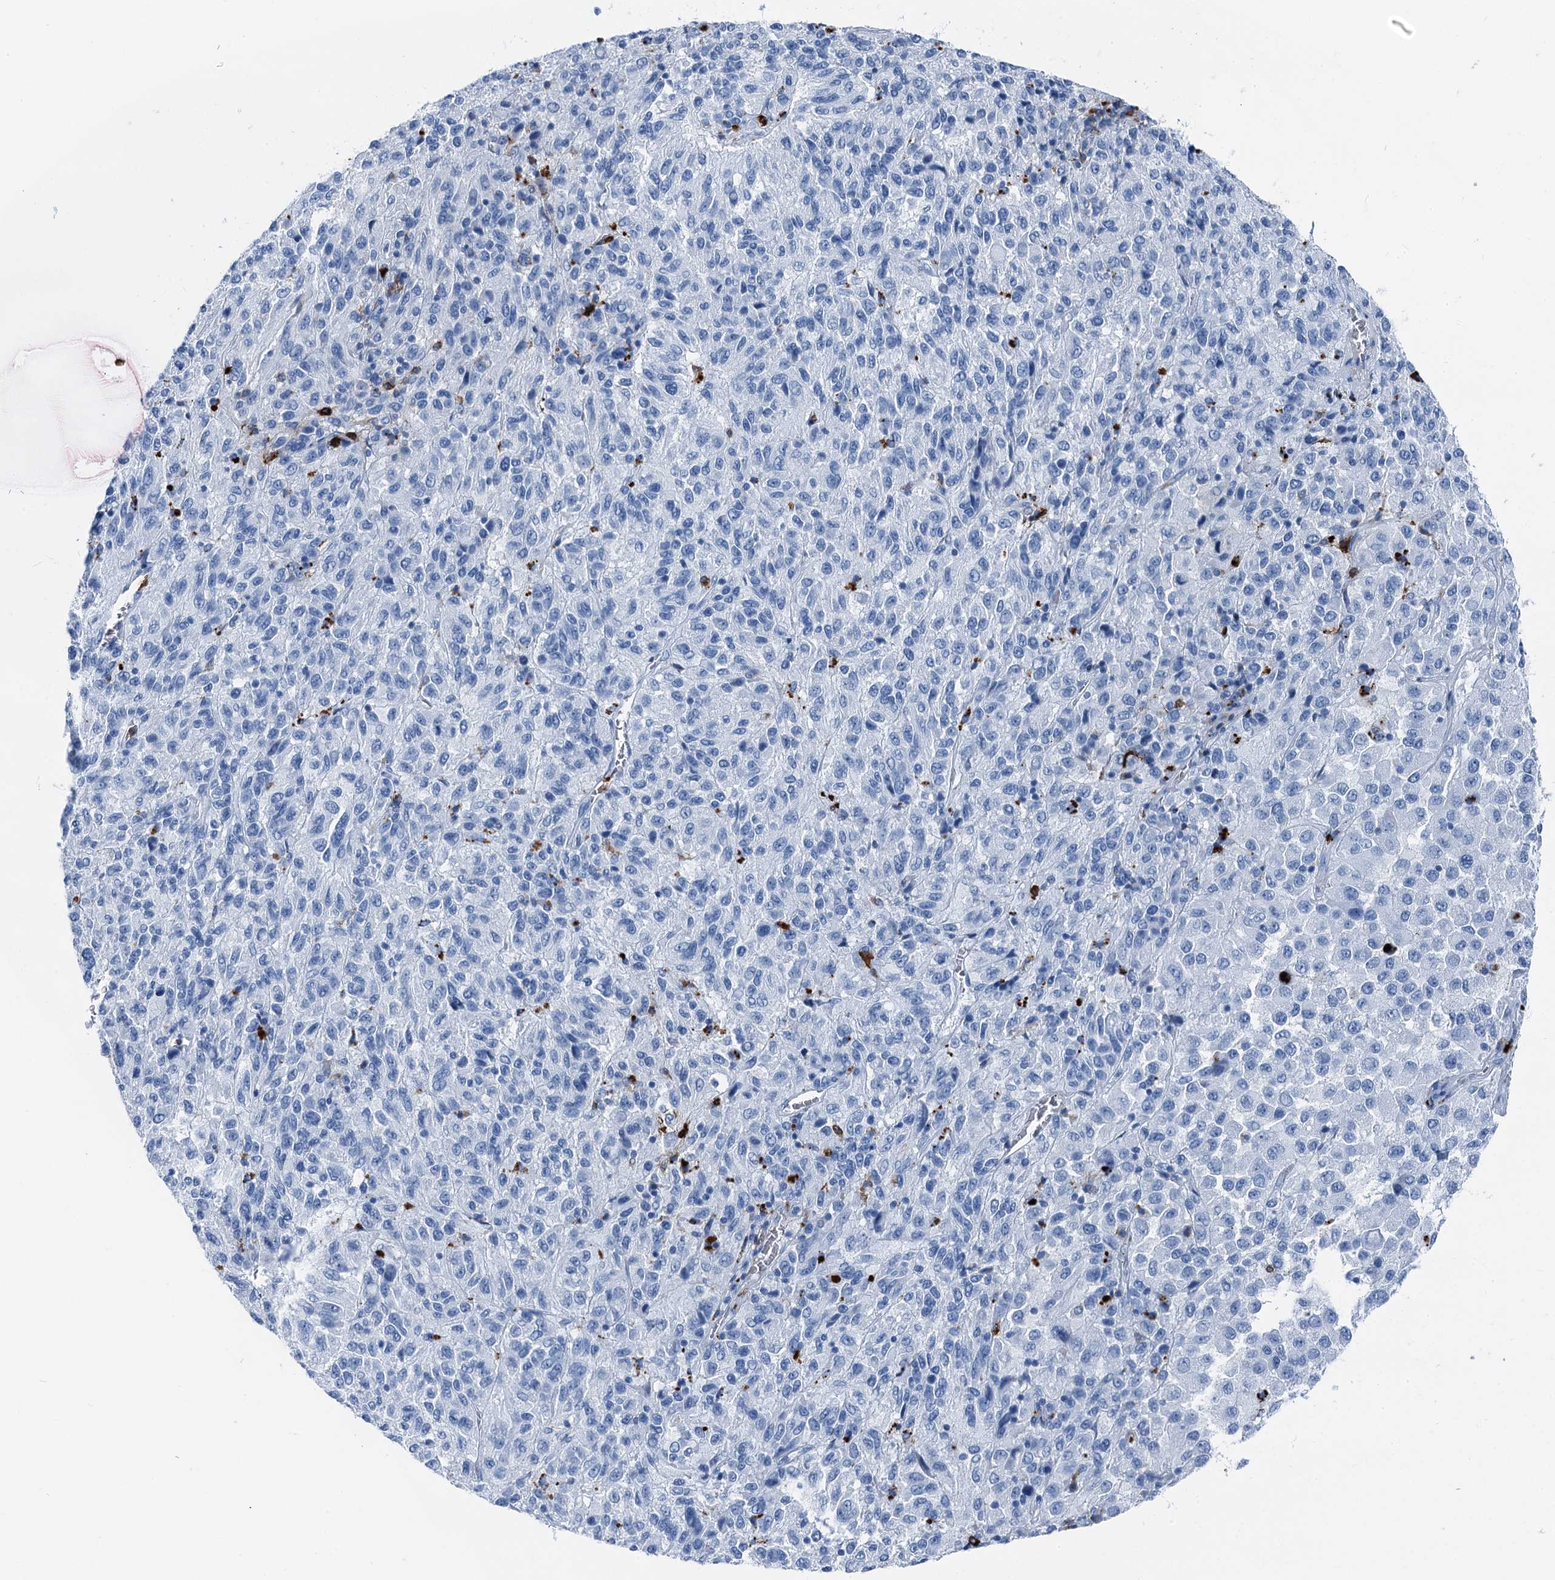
{"staining": {"intensity": "negative", "quantity": "none", "location": "none"}, "tissue": "melanoma", "cell_type": "Tumor cells", "image_type": "cancer", "snomed": [{"axis": "morphology", "description": "Malignant melanoma, Metastatic site"}, {"axis": "topography", "description": "Lung"}], "caption": "The immunohistochemistry (IHC) histopathology image has no significant staining in tumor cells of malignant melanoma (metastatic site) tissue.", "gene": "PLAC8", "patient": {"sex": "male", "age": 64}}